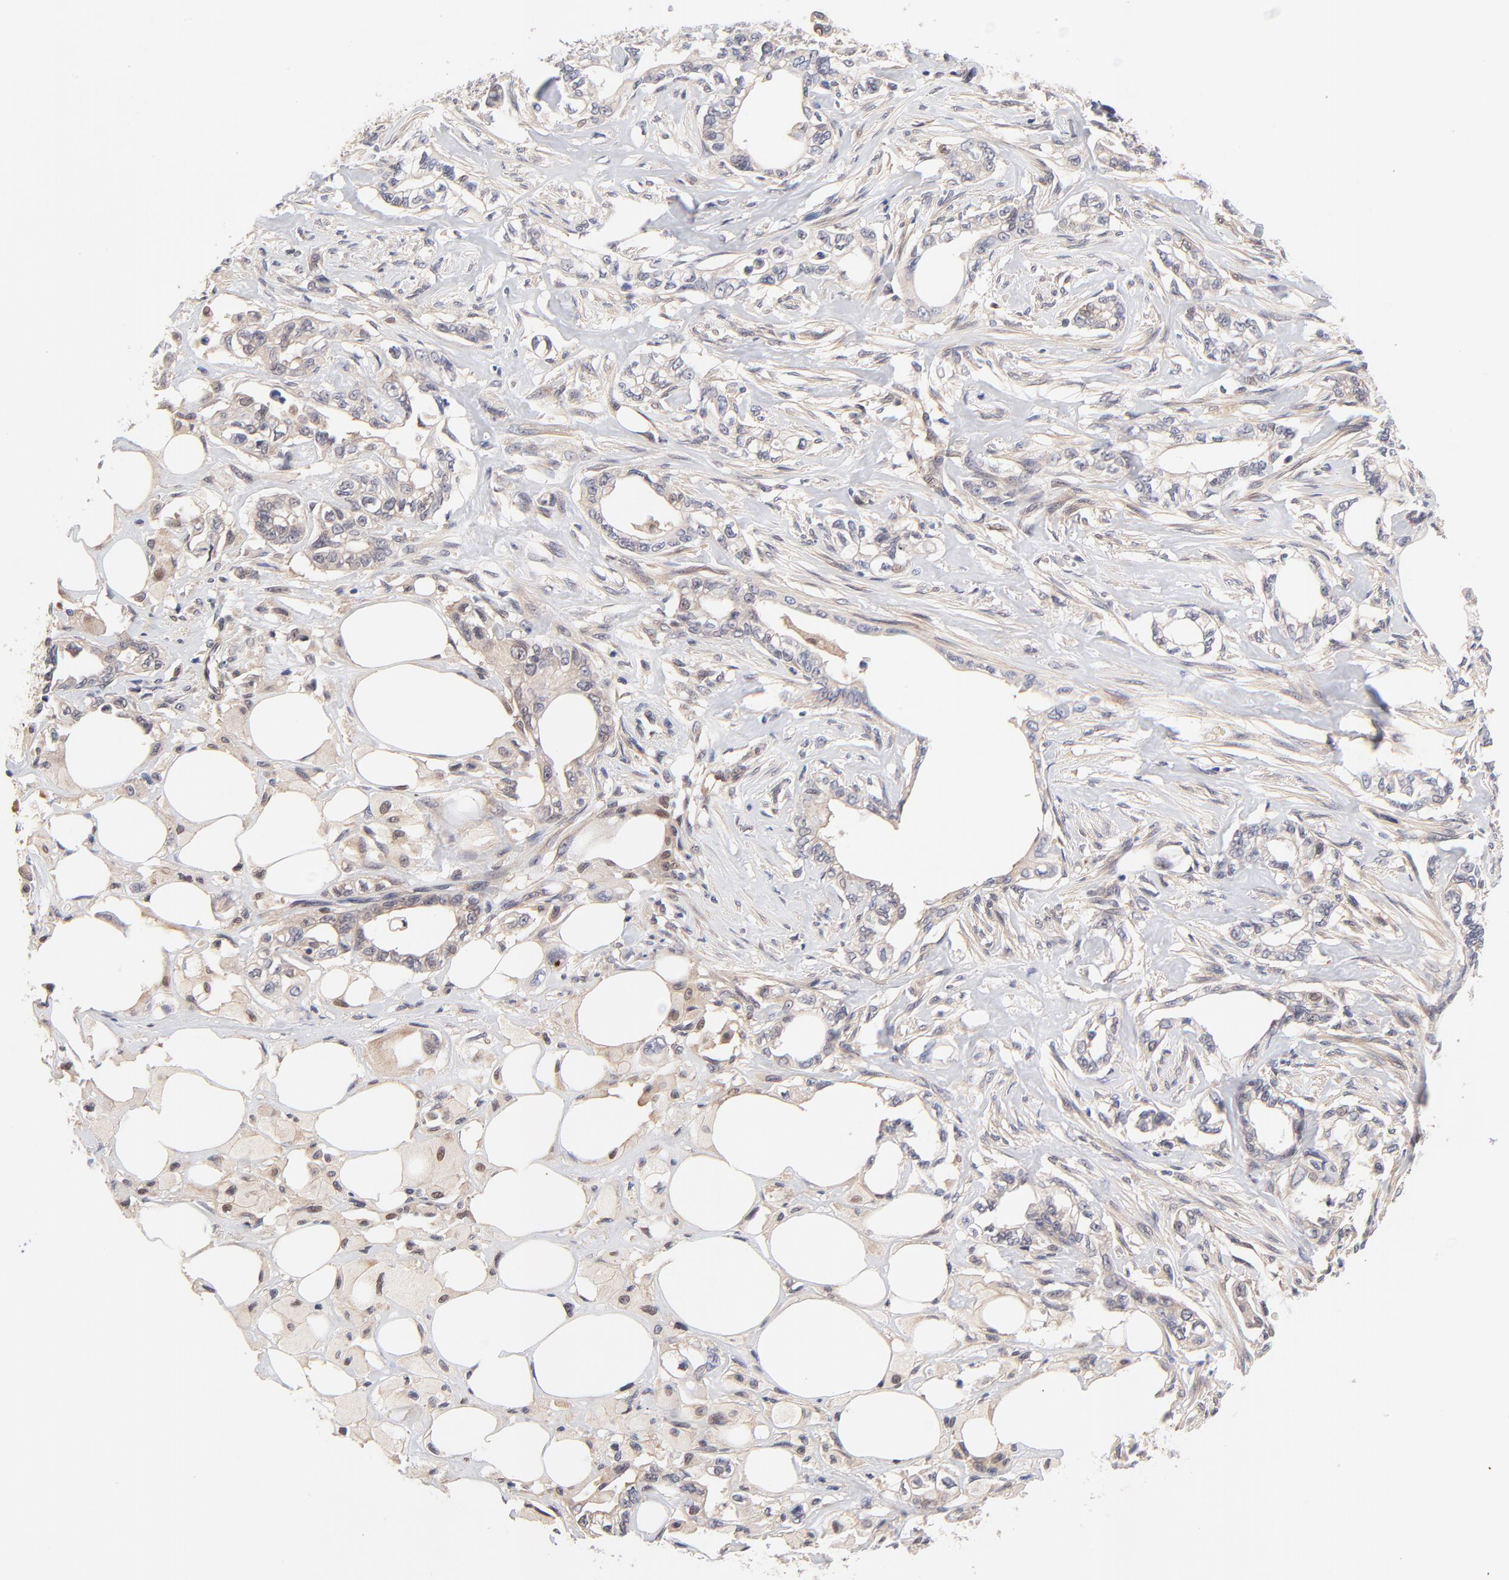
{"staining": {"intensity": "weak", "quantity": "25%-75%", "location": "cytoplasmic/membranous,nuclear"}, "tissue": "pancreatic cancer", "cell_type": "Tumor cells", "image_type": "cancer", "snomed": [{"axis": "morphology", "description": "Normal tissue, NOS"}, {"axis": "topography", "description": "Pancreas"}], "caption": "Protein expression analysis of pancreatic cancer demonstrates weak cytoplasmic/membranous and nuclear expression in about 25%-75% of tumor cells.", "gene": "TXNL1", "patient": {"sex": "male", "age": 42}}